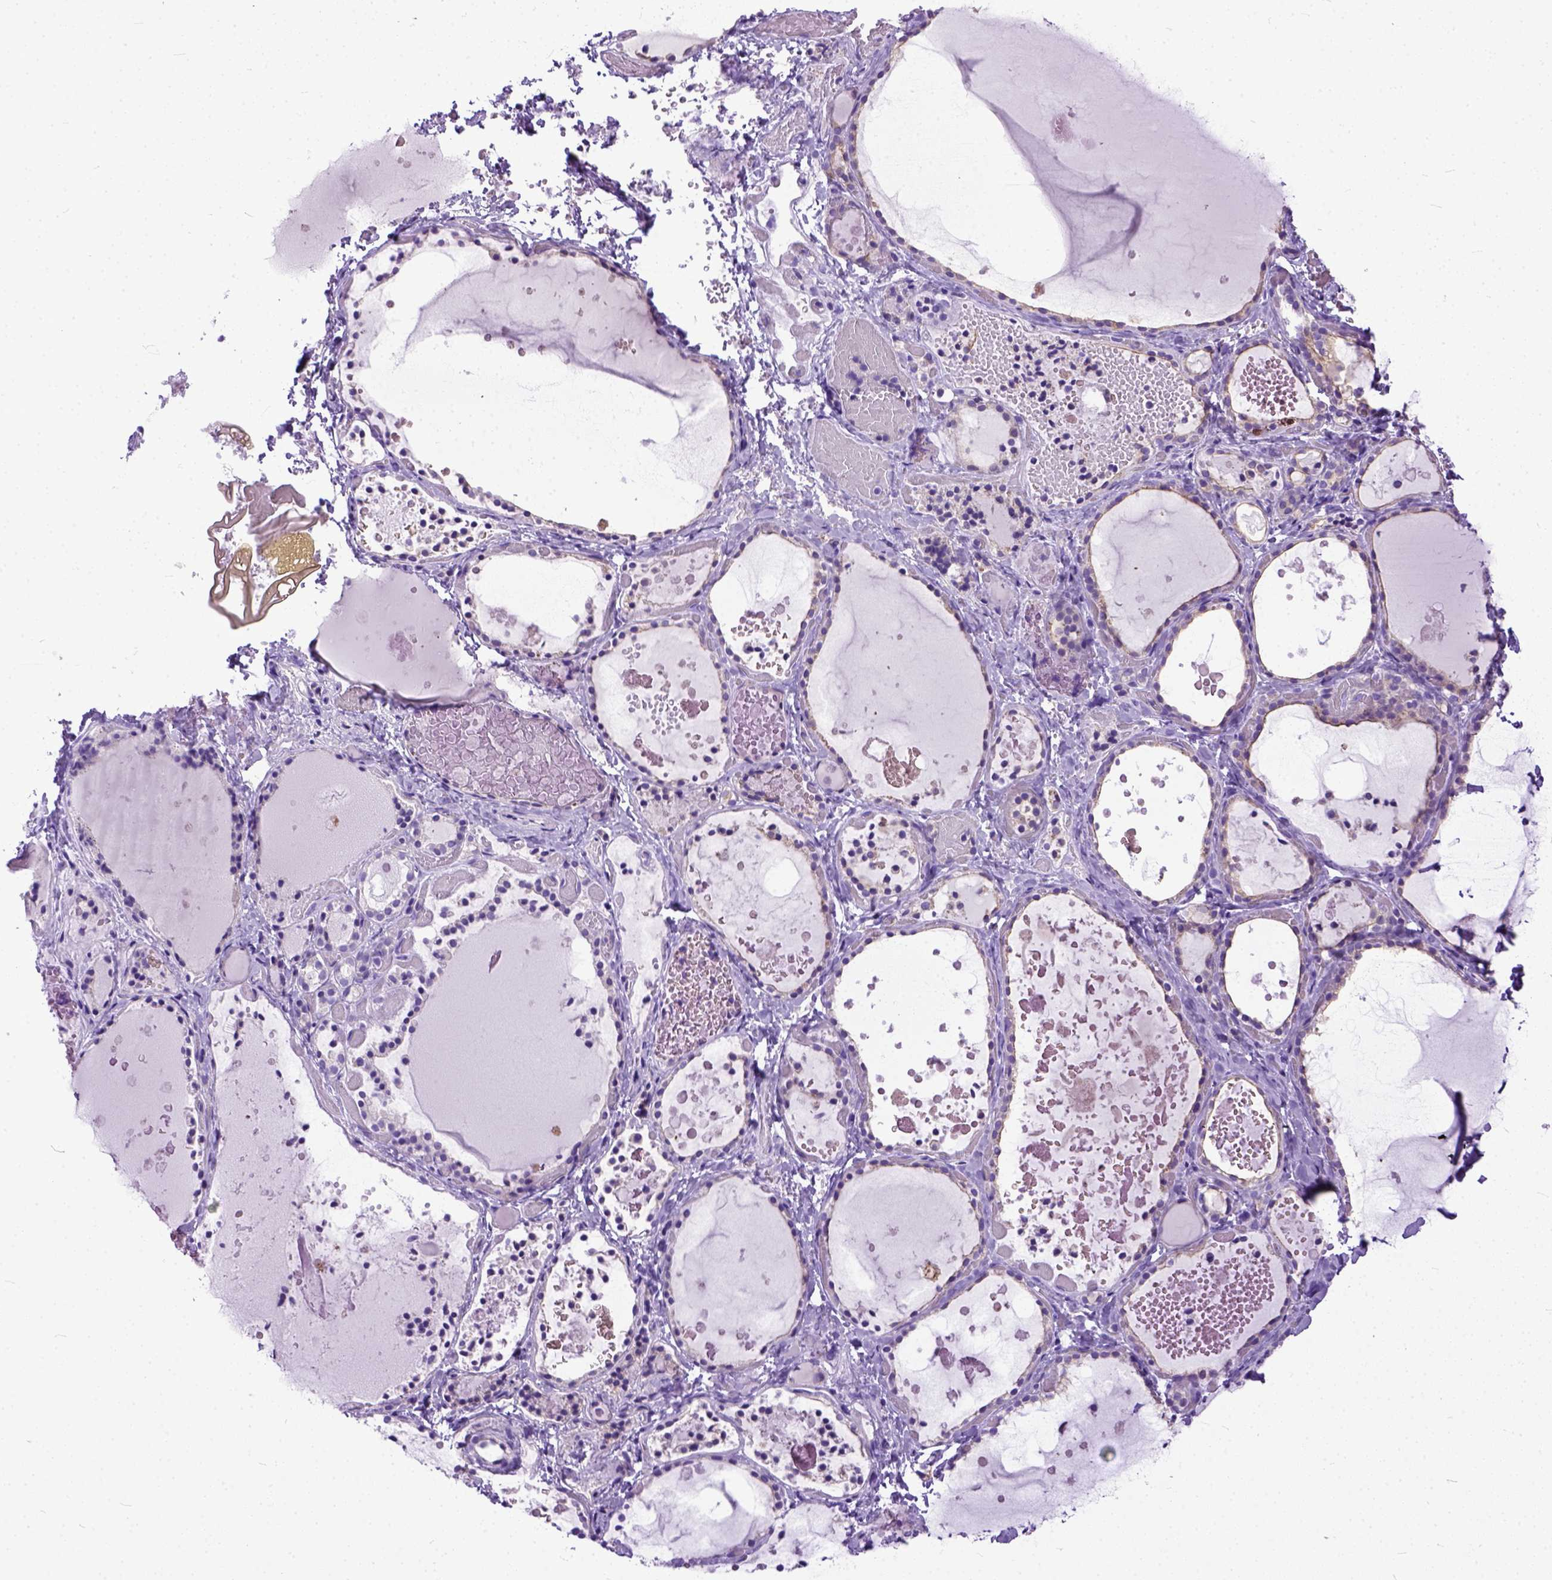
{"staining": {"intensity": "negative", "quantity": "none", "location": "none"}, "tissue": "thyroid gland", "cell_type": "Glandular cells", "image_type": "normal", "snomed": [{"axis": "morphology", "description": "Normal tissue, NOS"}, {"axis": "topography", "description": "Thyroid gland"}], "caption": "High power microscopy image of an immunohistochemistry micrograph of normal thyroid gland, revealing no significant staining in glandular cells. (DAB immunohistochemistry (IHC), high magnification).", "gene": "PPL", "patient": {"sex": "female", "age": 56}}